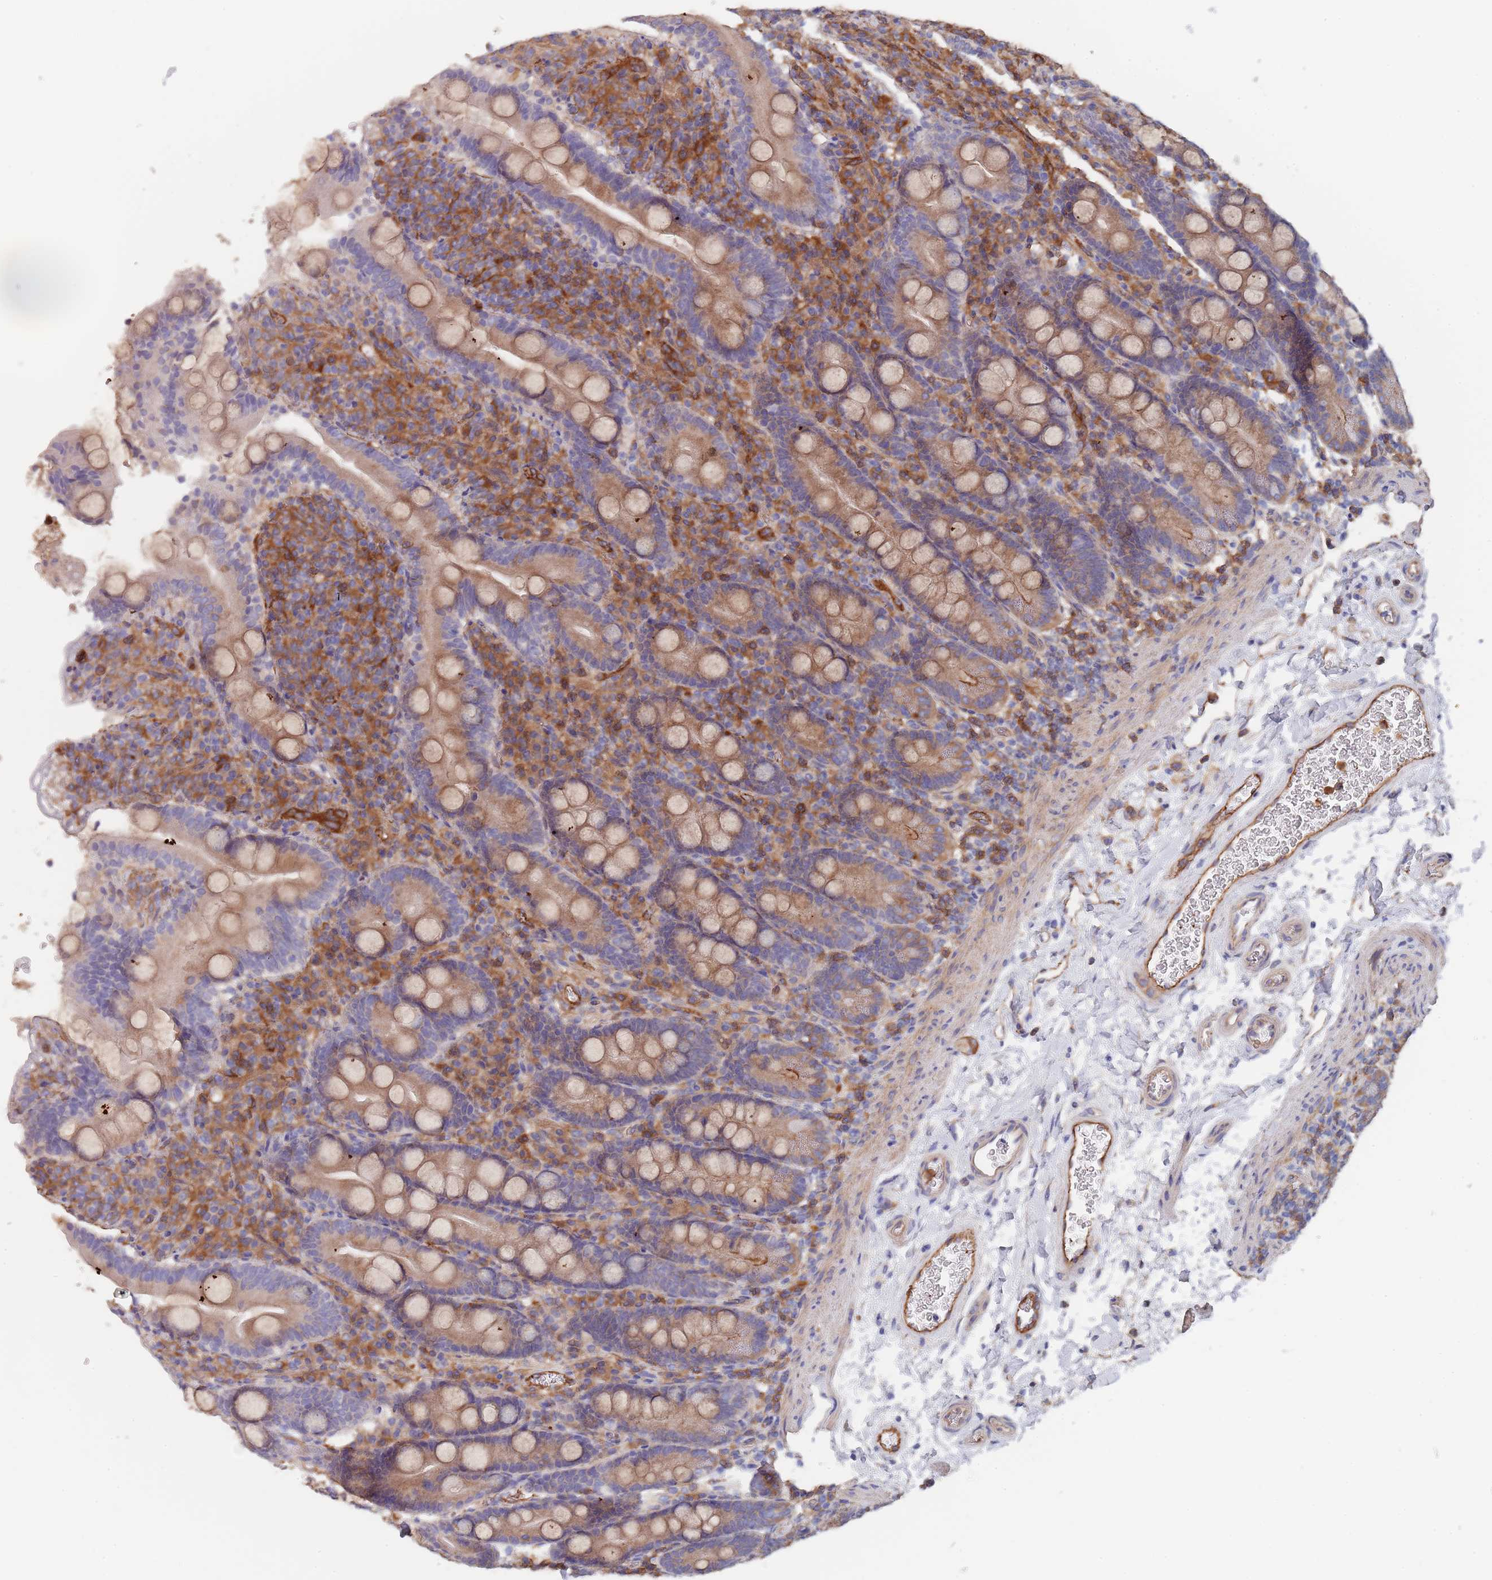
{"staining": {"intensity": "moderate", "quantity": ">75%", "location": "cytoplasmic/membranous"}, "tissue": "duodenum", "cell_type": "Glandular cells", "image_type": "normal", "snomed": [{"axis": "morphology", "description": "Normal tissue, NOS"}, {"axis": "topography", "description": "Duodenum"}], "caption": "IHC photomicrograph of unremarkable human duodenum stained for a protein (brown), which shows medium levels of moderate cytoplasmic/membranous expression in about >75% of glandular cells.", "gene": "DCUN1D3", "patient": {"sex": "male", "age": 35}}